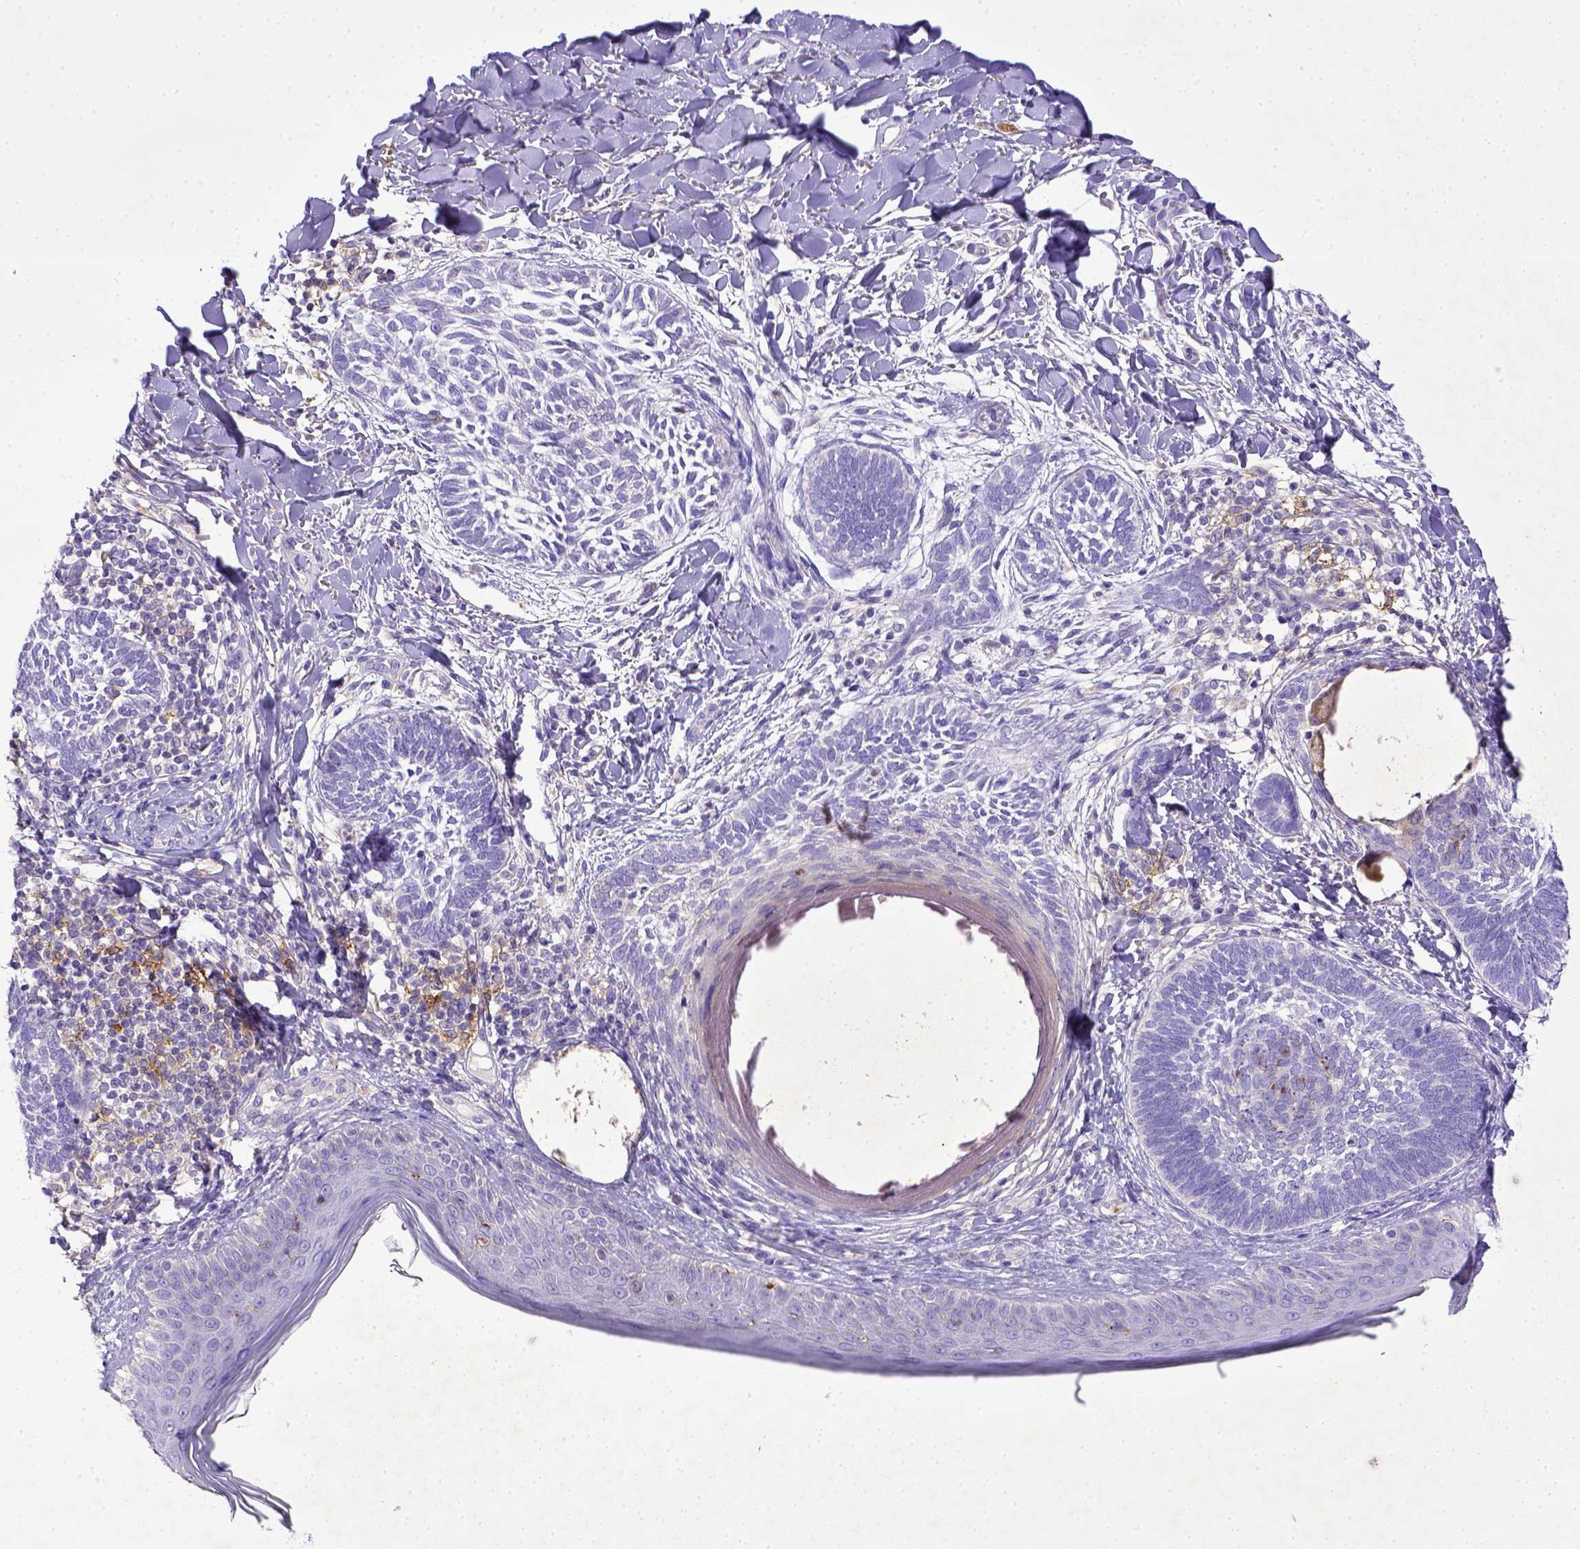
{"staining": {"intensity": "negative", "quantity": "none", "location": "none"}, "tissue": "skin cancer", "cell_type": "Tumor cells", "image_type": "cancer", "snomed": [{"axis": "morphology", "description": "Normal tissue, NOS"}, {"axis": "morphology", "description": "Basal cell carcinoma"}, {"axis": "topography", "description": "Skin"}], "caption": "Photomicrograph shows no significant protein positivity in tumor cells of basal cell carcinoma (skin).", "gene": "CD40", "patient": {"sex": "male", "age": 46}}